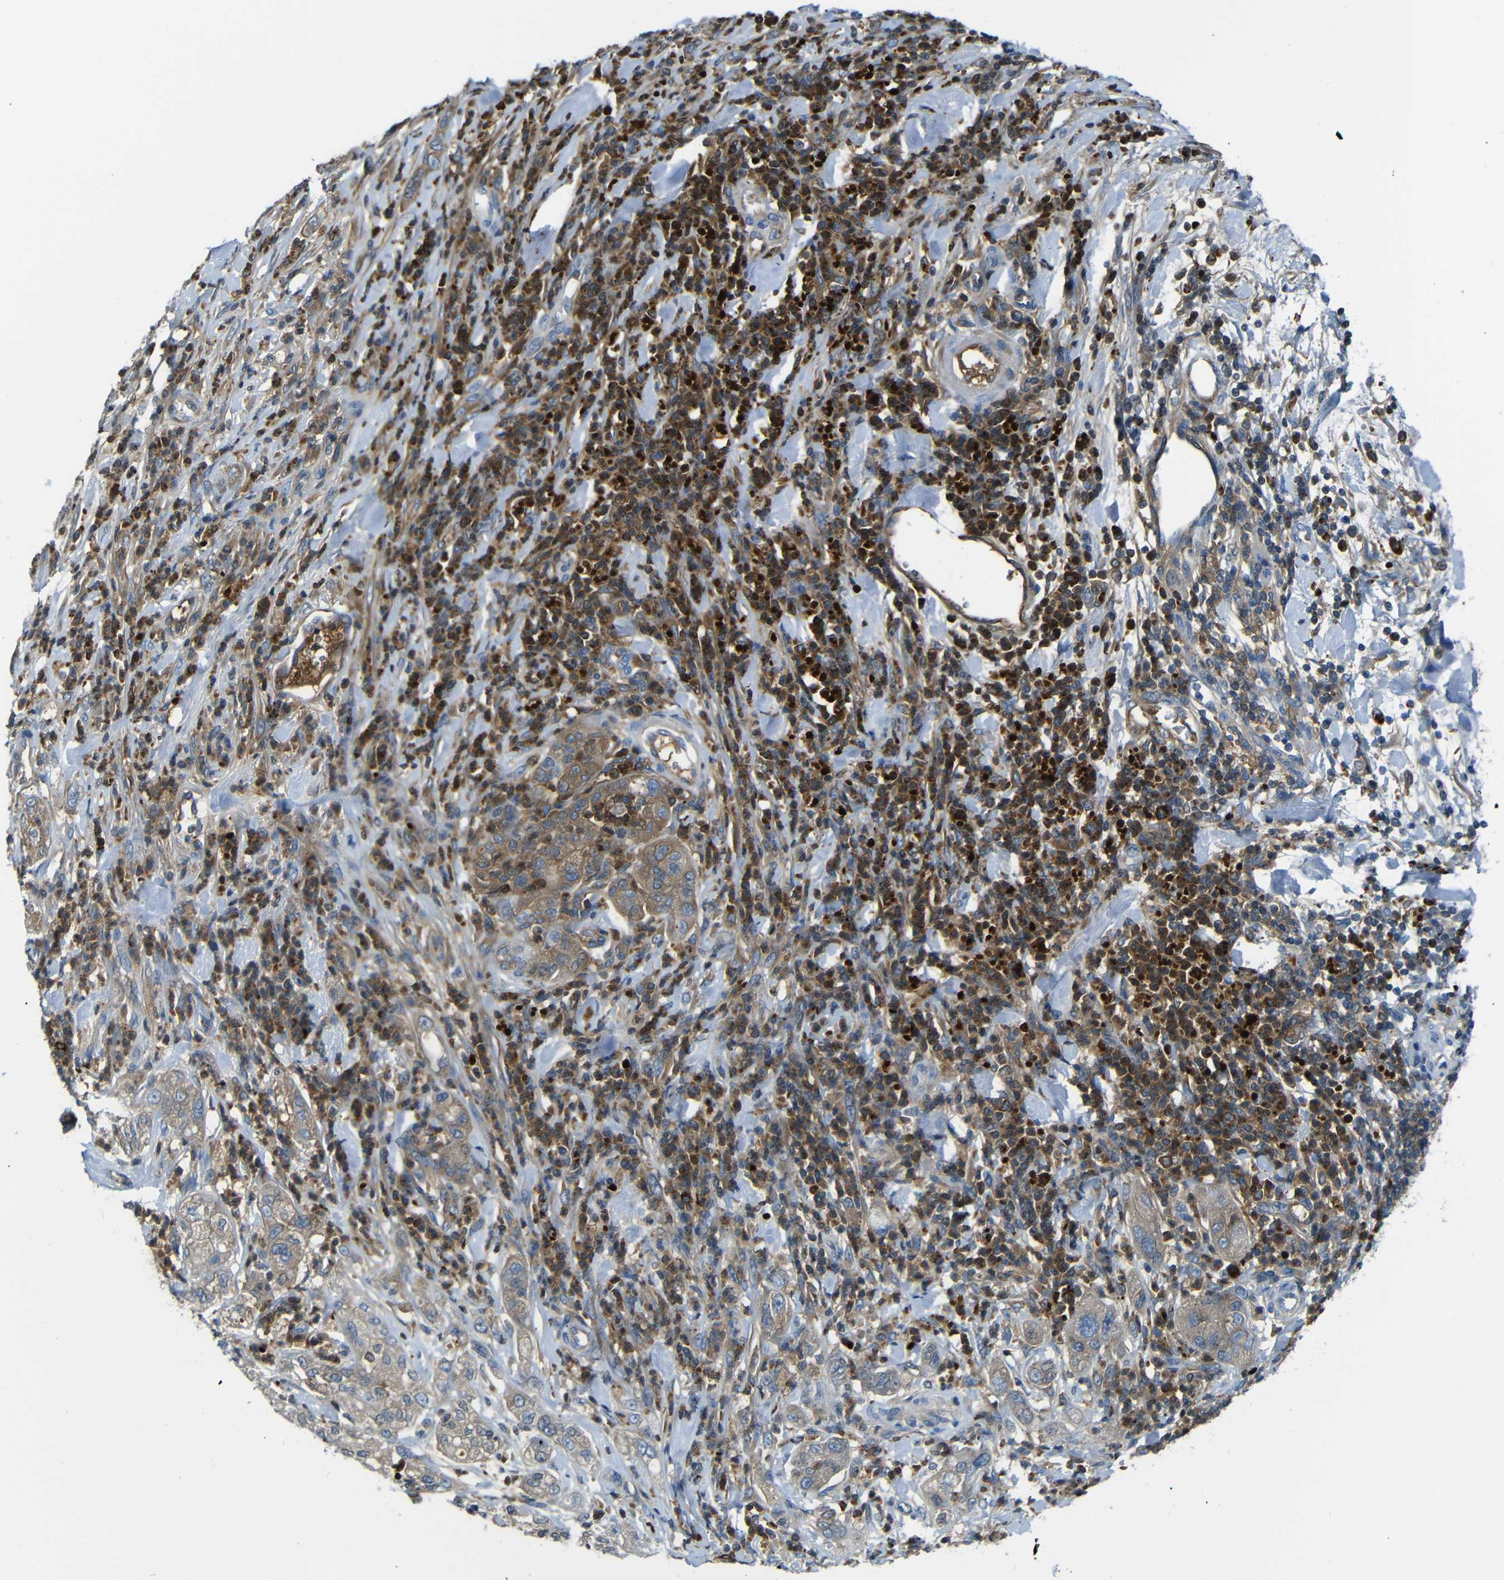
{"staining": {"intensity": "moderate", "quantity": ">75%", "location": "cytoplasmic/membranous"}, "tissue": "pancreatic cancer", "cell_type": "Tumor cells", "image_type": "cancer", "snomed": [{"axis": "morphology", "description": "Adenocarcinoma, NOS"}, {"axis": "topography", "description": "Pancreas"}], "caption": "Moderate cytoplasmic/membranous protein positivity is identified in about >75% of tumor cells in pancreatic adenocarcinoma. Nuclei are stained in blue.", "gene": "SERPINA1", "patient": {"sex": "female", "age": 78}}